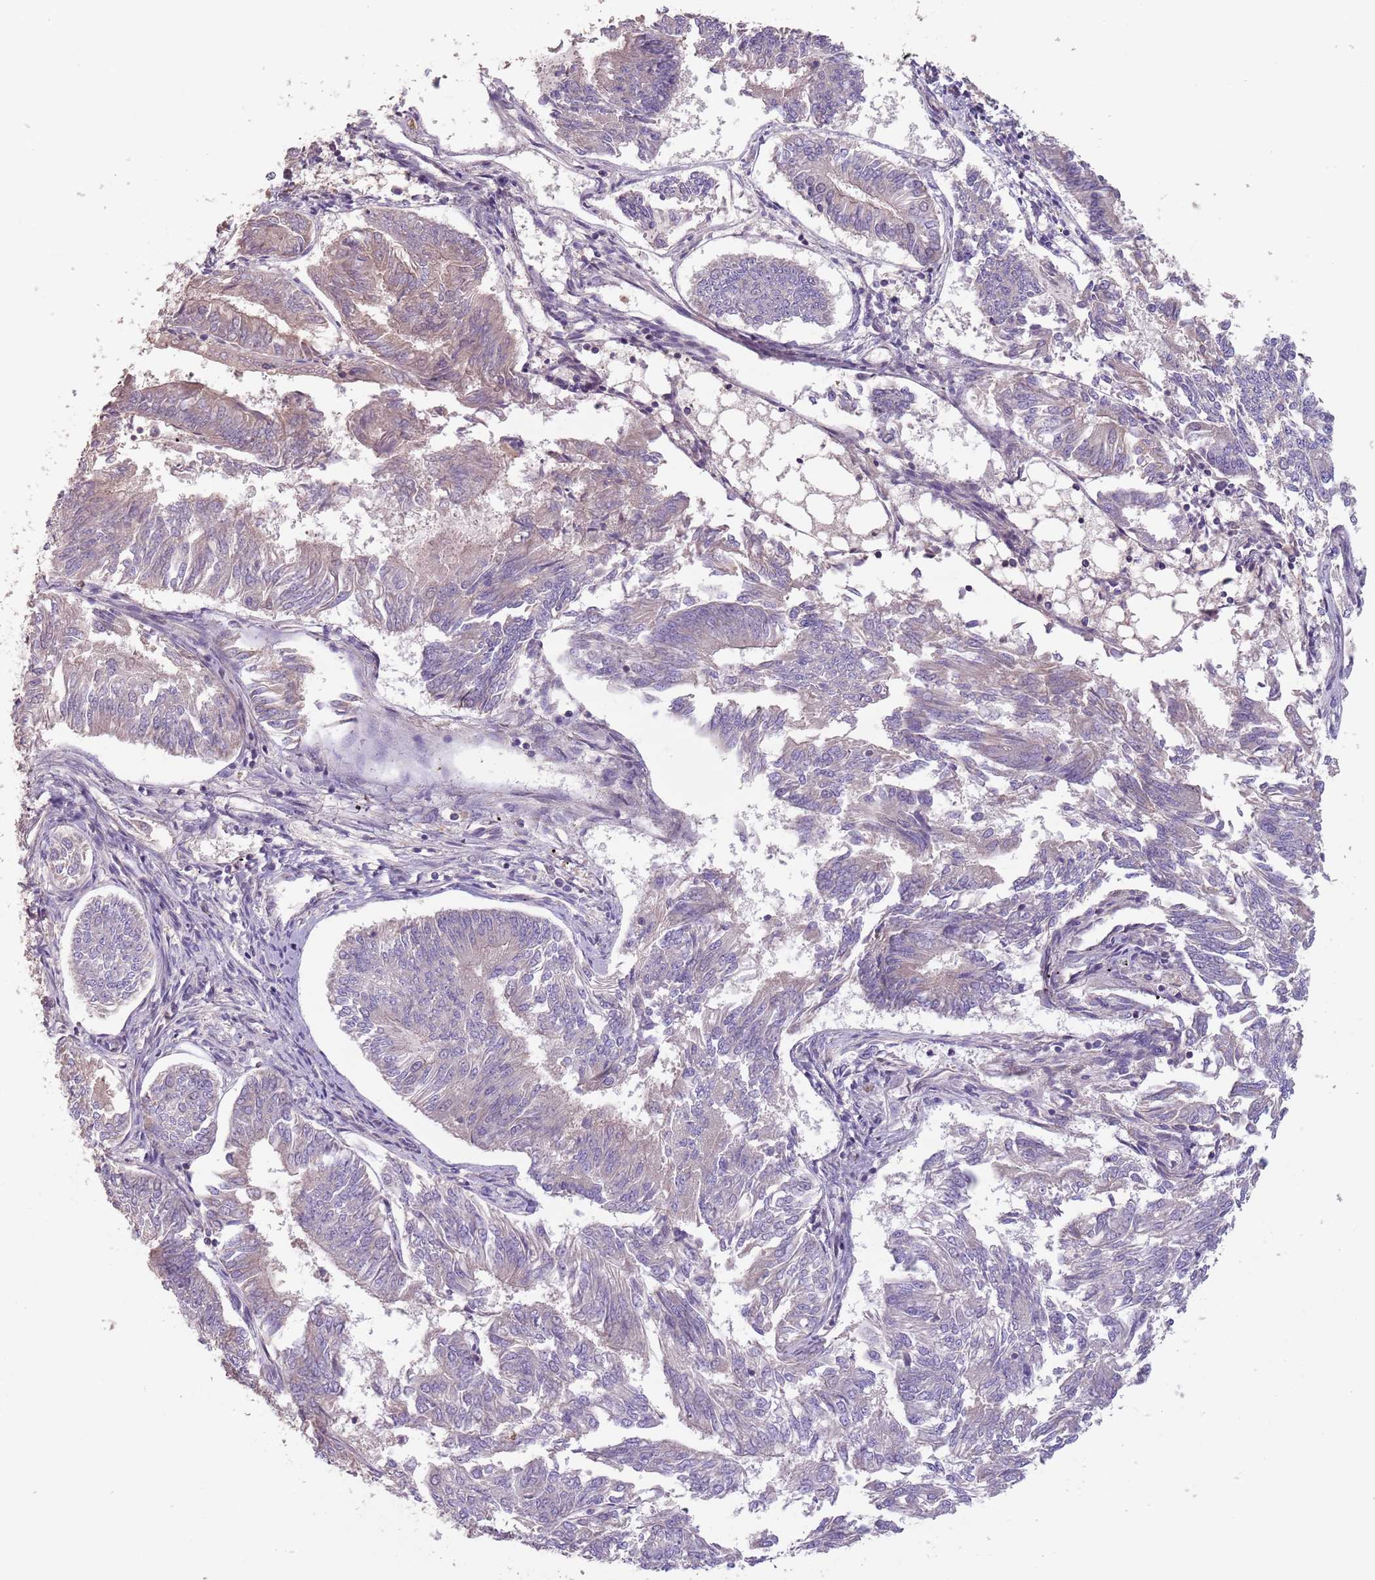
{"staining": {"intensity": "weak", "quantity": "<25%", "location": "cytoplasmic/membranous"}, "tissue": "endometrial cancer", "cell_type": "Tumor cells", "image_type": "cancer", "snomed": [{"axis": "morphology", "description": "Adenocarcinoma, NOS"}, {"axis": "topography", "description": "Endometrium"}], "caption": "IHC micrograph of endometrial adenocarcinoma stained for a protein (brown), which exhibits no positivity in tumor cells.", "gene": "MBD3L1", "patient": {"sex": "female", "age": 58}}